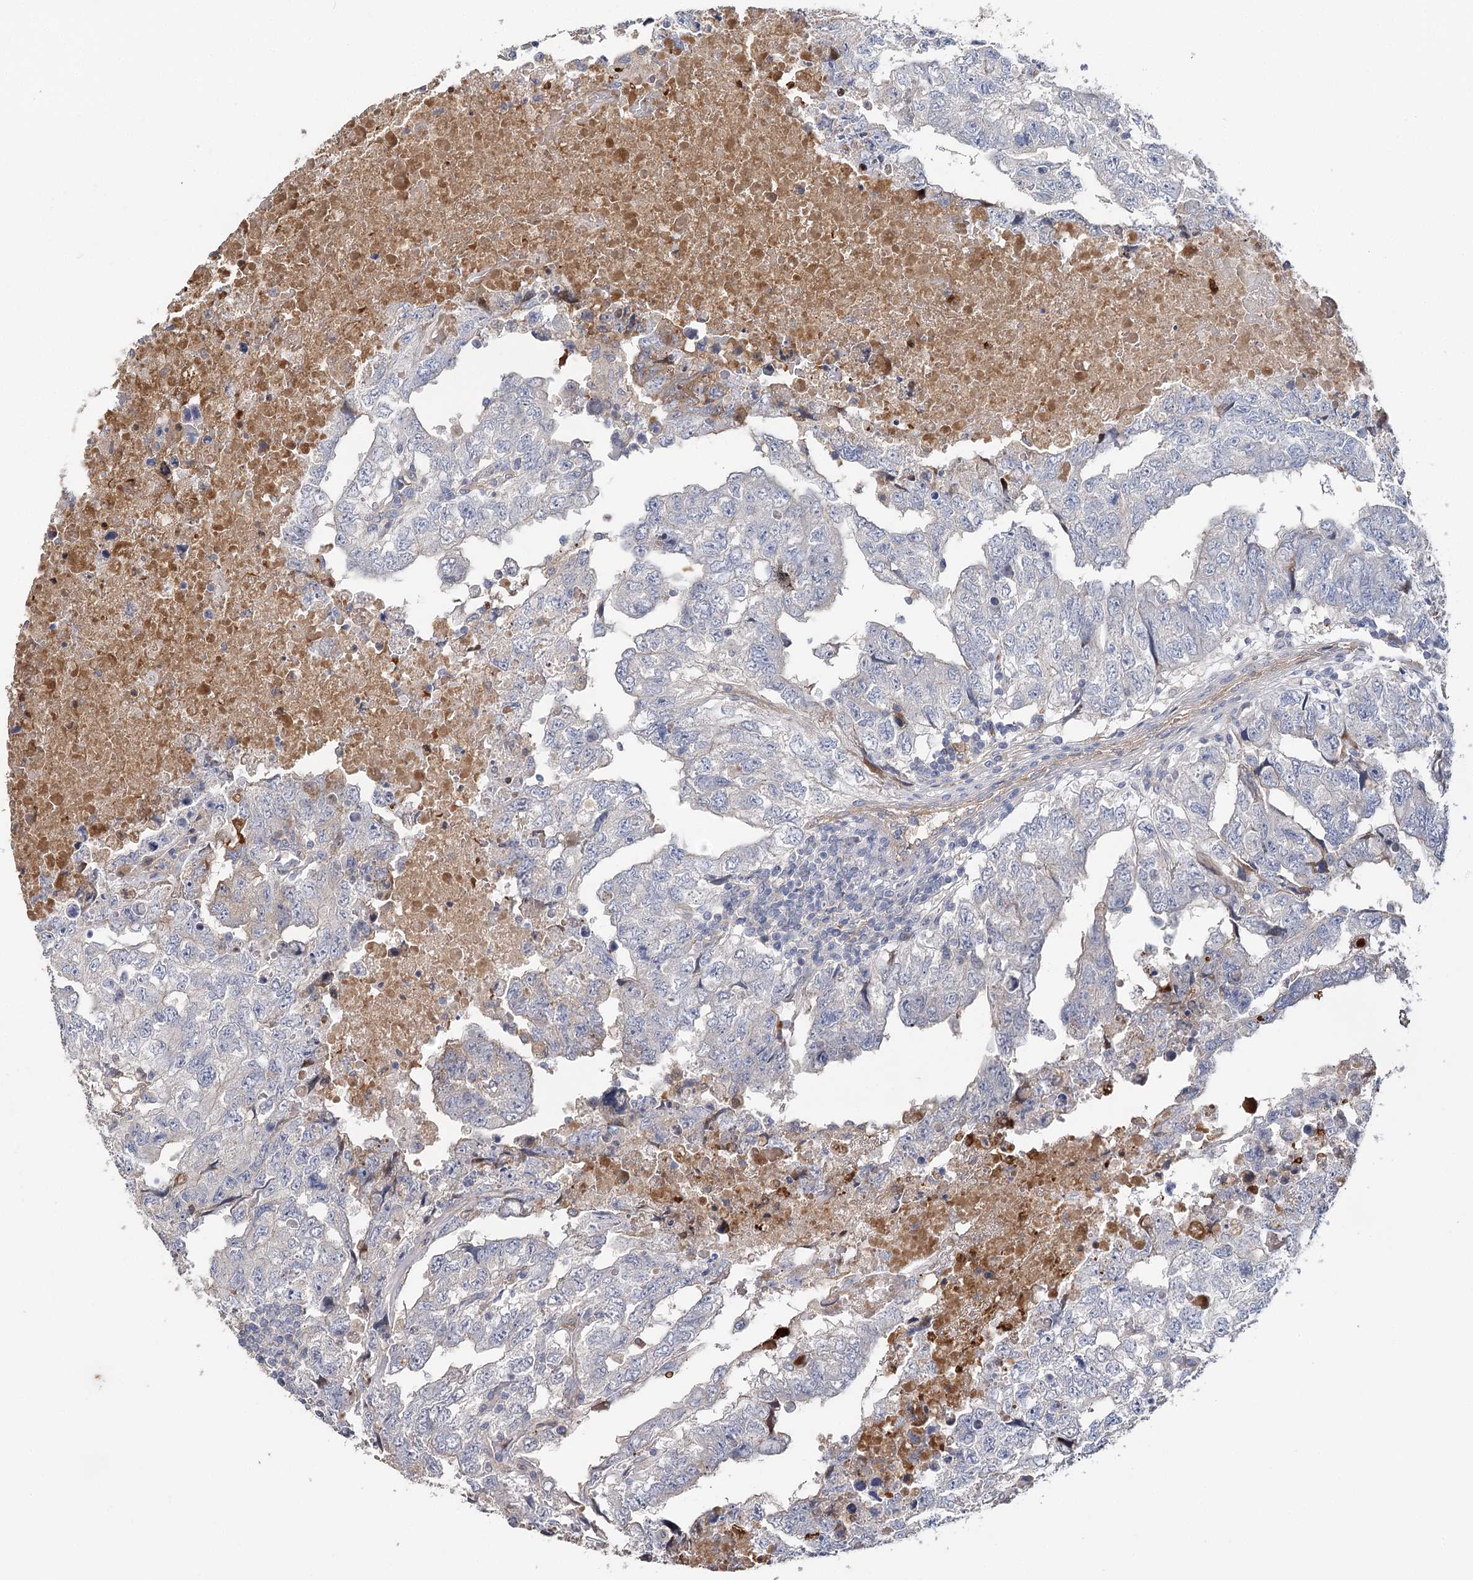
{"staining": {"intensity": "negative", "quantity": "none", "location": "none"}, "tissue": "testis cancer", "cell_type": "Tumor cells", "image_type": "cancer", "snomed": [{"axis": "morphology", "description": "Carcinoma, Embryonal, NOS"}, {"axis": "topography", "description": "Testis"}], "caption": "DAB (3,3'-diaminobenzidine) immunohistochemical staining of testis embryonal carcinoma demonstrates no significant expression in tumor cells.", "gene": "EPB41L5", "patient": {"sex": "male", "age": 36}}